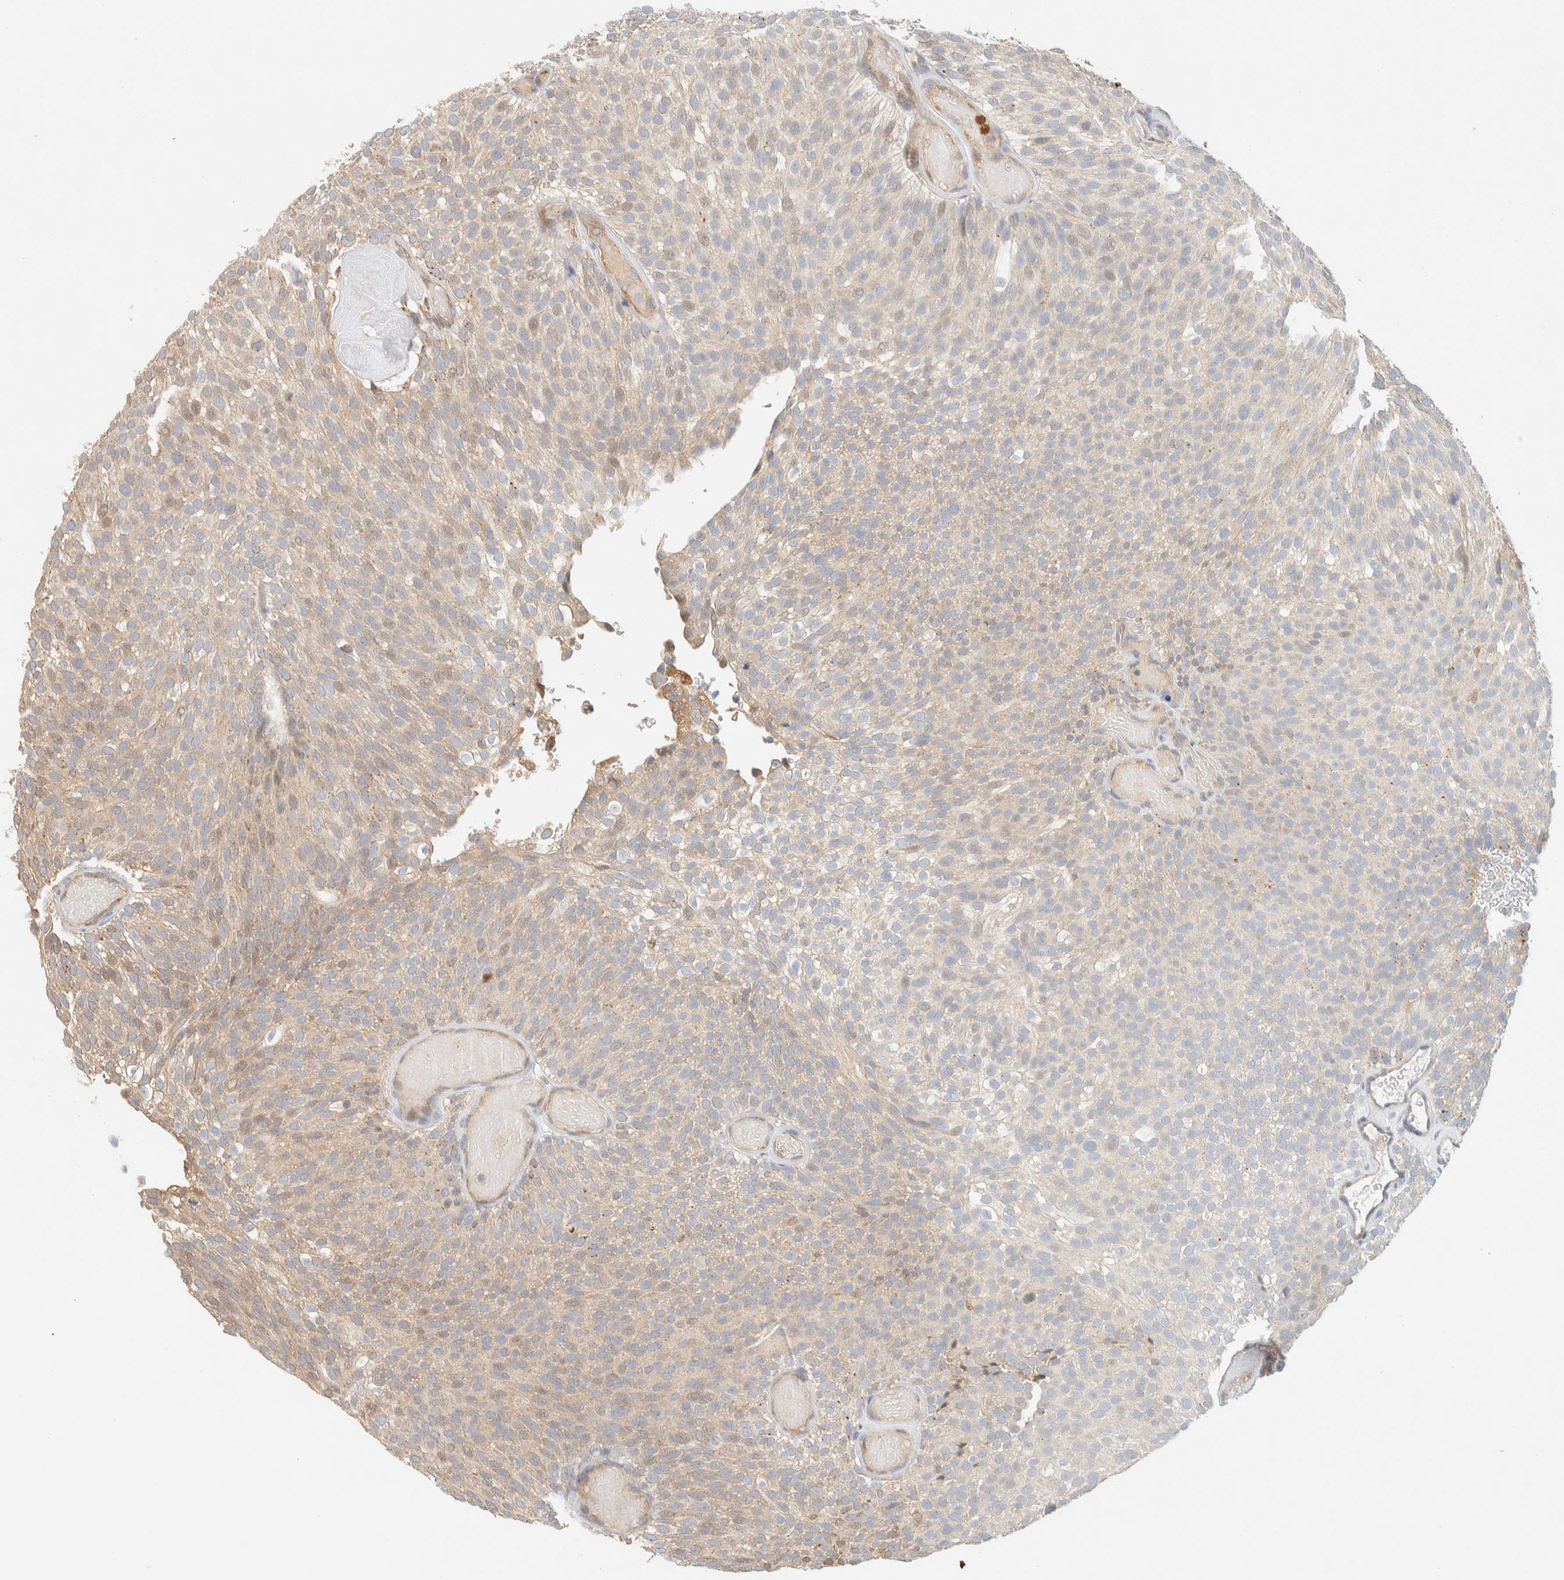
{"staining": {"intensity": "weak", "quantity": "25%-75%", "location": "cytoplasmic/membranous,nuclear"}, "tissue": "urothelial cancer", "cell_type": "Tumor cells", "image_type": "cancer", "snomed": [{"axis": "morphology", "description": "Urothelial carcinoma, Low grade"}, {"axis": "topography", "description": "Urinary bladder"}], "caption": "IHC photomicrograph of urothelial carcinoma (low-grade) stained for a protein (brown), which displays low levels of weak cytoplasmic/membranous and nuclear staining in approximately 25%-75% of tumor cells.", "gene": "TTC3", "patient": {"sex": "male", "age": 78}}